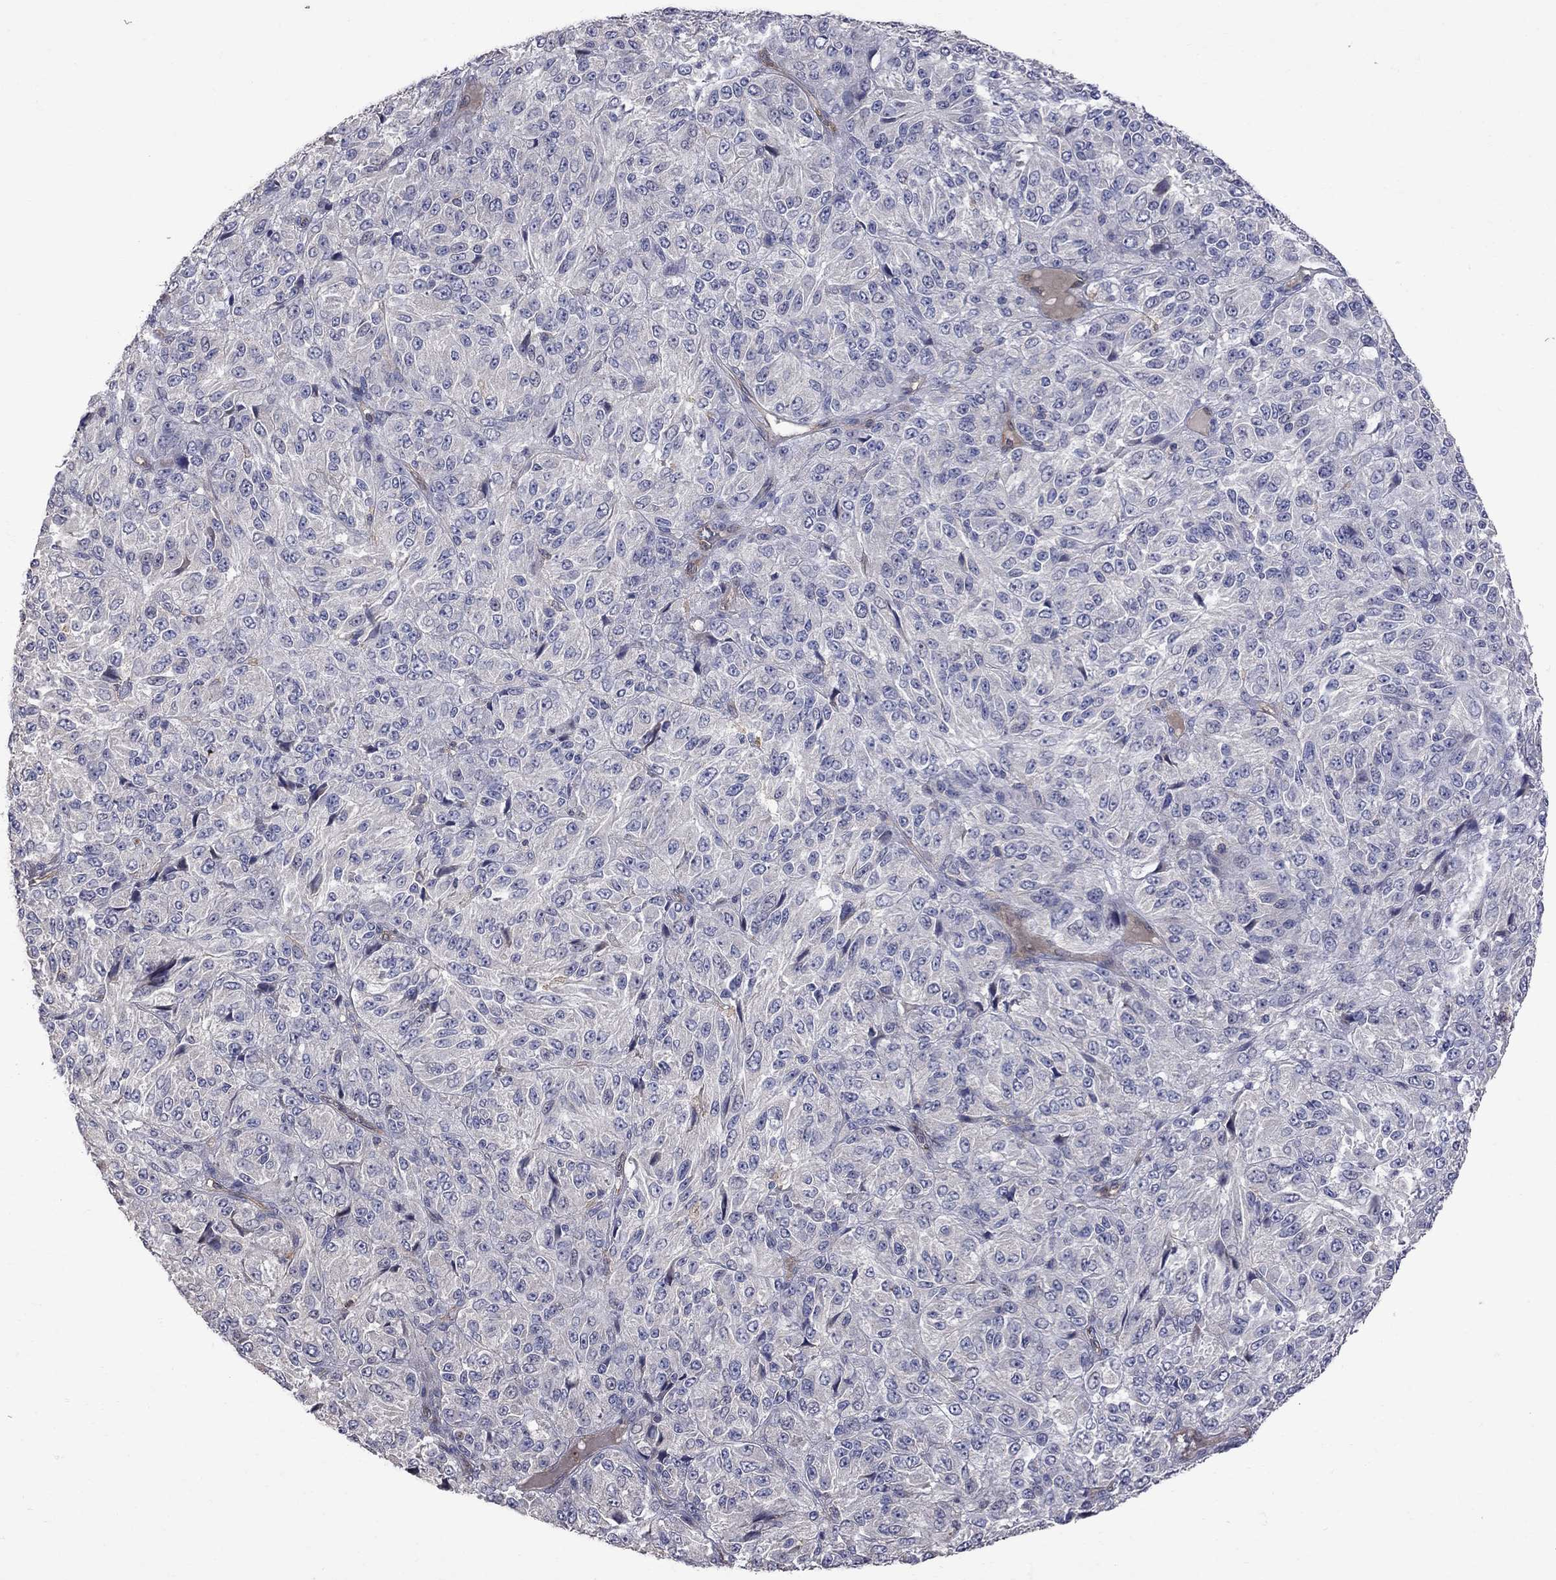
{"staining": {"intensity": "negative", "quantity": "none", "location": "none"}, "tissue": "melanoma", "cell_type": "Tumor cells", "image_type": "cancer", "snomed": [{"axis": "morphology", "description": "Malignant melanoma, Metastatic site"}, {"axis": "topography", "description": "Brain"}], "caption": "The micrograph exhibits no staining of tumor cells in melanoma.", "gene": "ABI3", "patient": {"sex": "female", "age": 56}}